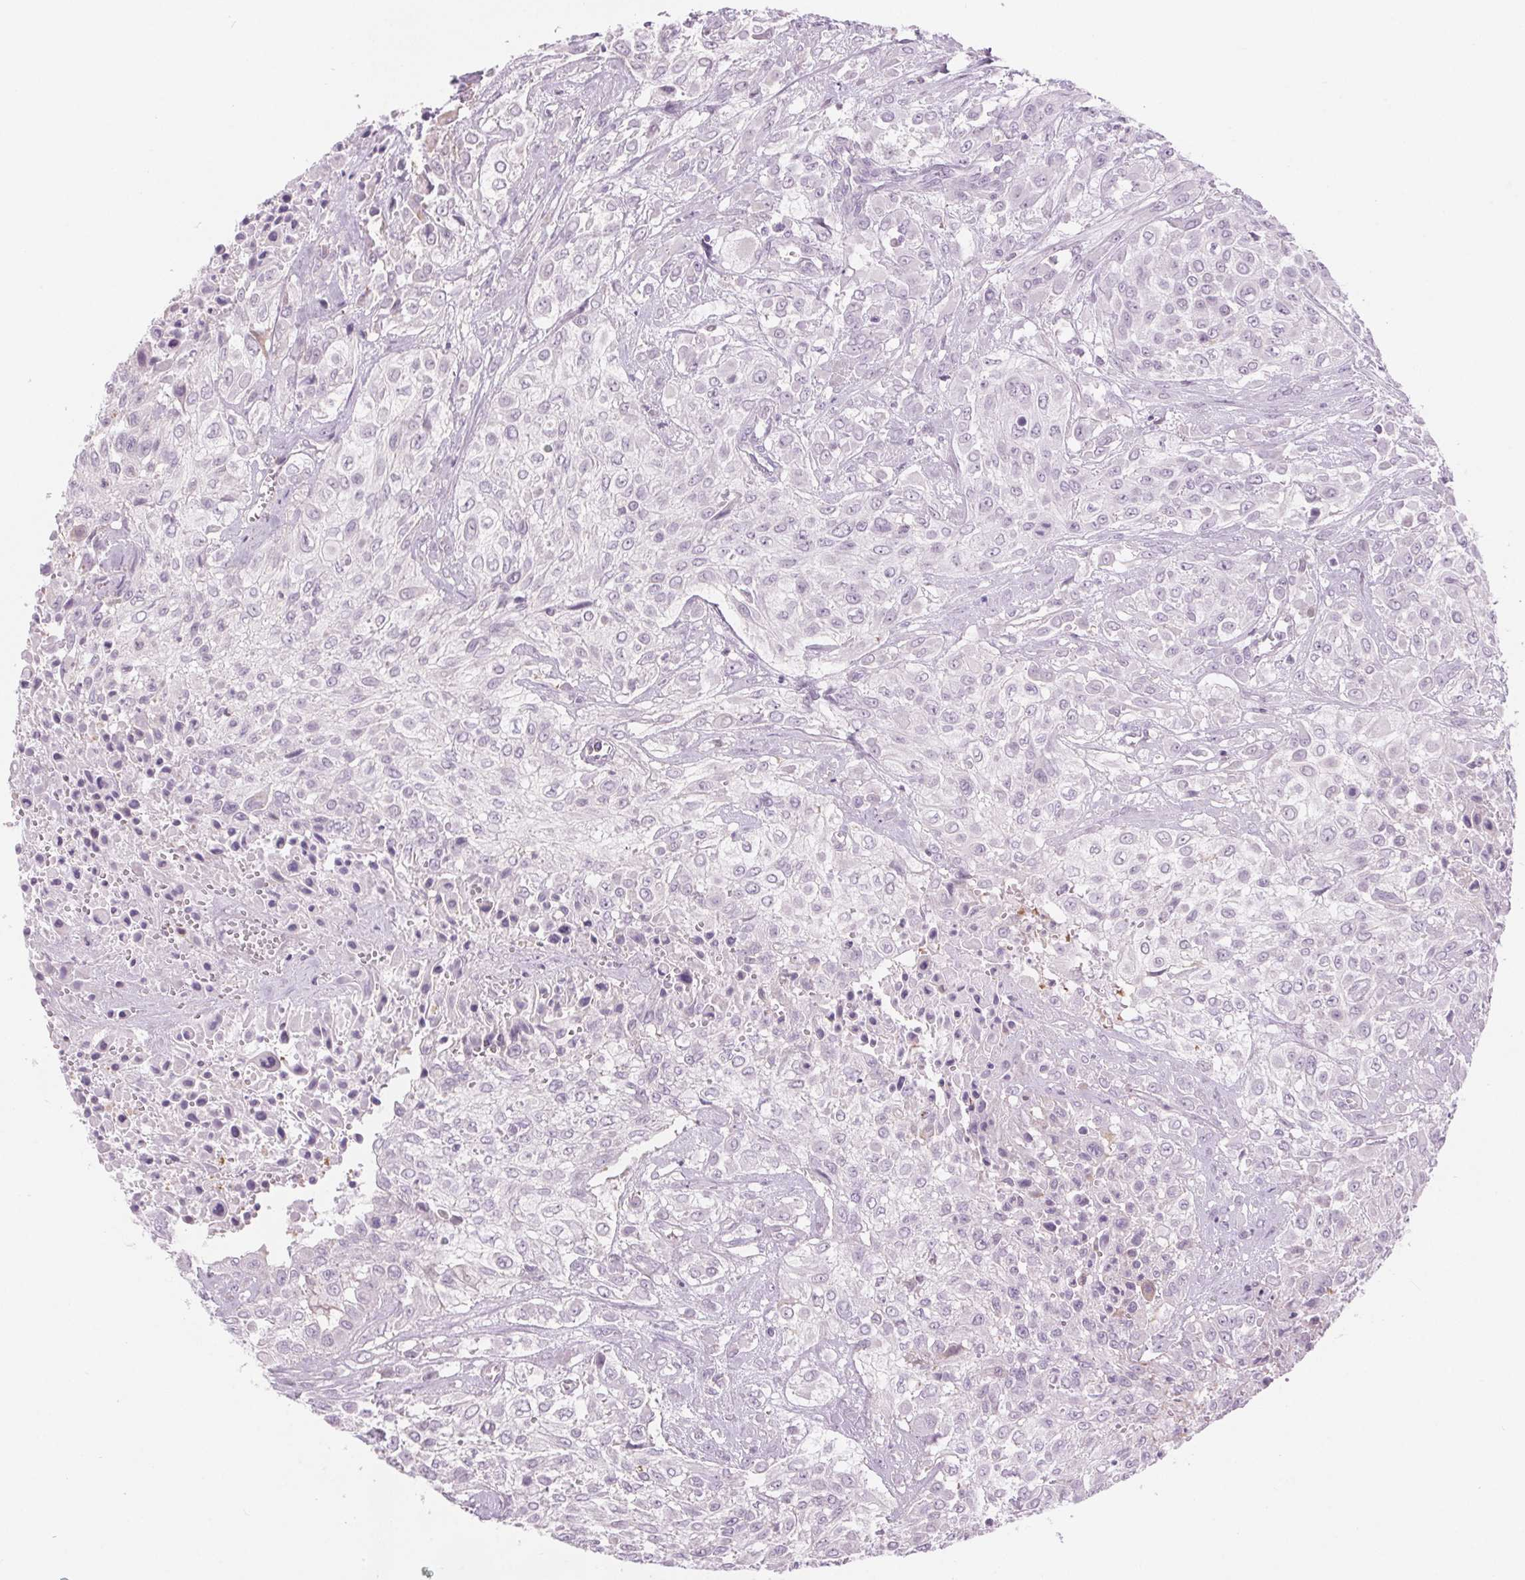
{"staining": {"intensity": "negative", "quantity": "none", "location": "none"}, "tissue": "urothelial cancer", "cell_type": "Tumor cells", "image_type": "cancer", "snomed": [{"axis": "morphology", "description": "Urothelial carcinoma, High grade"}, {"axis": "topography", "description": "Urinary bladder"}], "caption": "This micrograph is of urothelial cancer stained with IHC to label a protein in brown with the nuclei are counter-stained blue. There is no staining in tumor cells.", "gene": "SLC6A19", "patient": {"sex": "male", "age": 57}}